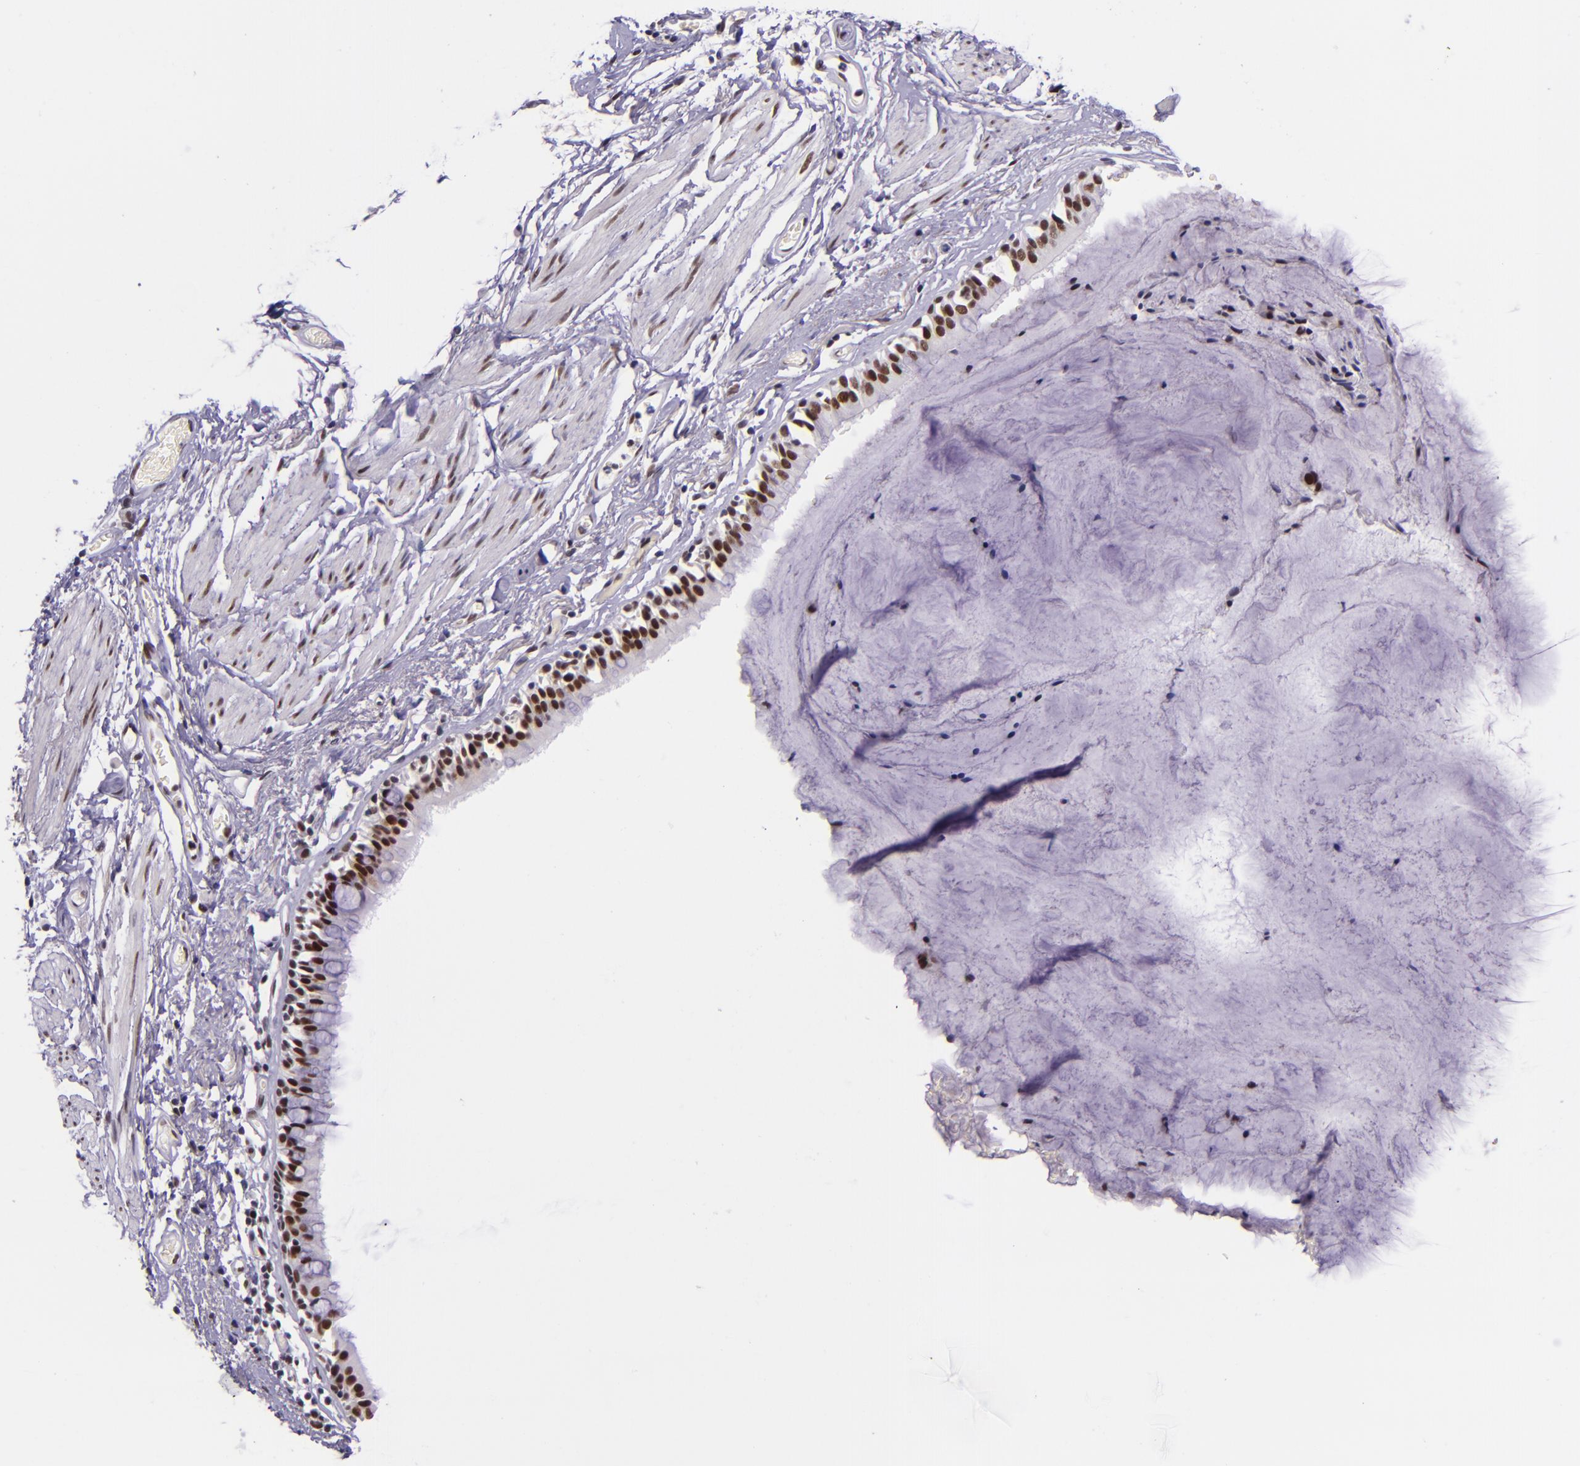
{"staining": {"intensity": "moderate", "quantity": ">75%", "location": "nuclear"}, "tissue": "bronchus", "cell_type": "Respiratory epithelial cells", "image_type": "normal", "snomed": [{"axis": "morphology", "description": "Normal tissue, NOS"}, {"axis": "topography", "description": "Lymph node of abdomen"}, {"axis": "topography", "description": "Lymph node of pelvis"}], "caption": "IHC staining of unremarkable bronchus, which demonstrates medium levels of moderate nuclear staining in approximately >75% of respiratory epithelial cells indicating moderate nuclear protein expression. The staining was performed using DAB (brown) for protein detection and nuclei were counterstained in hematoxylin (blue).", "gene": "GPKOW", "patient": {"sex": "female", "age": 65}}